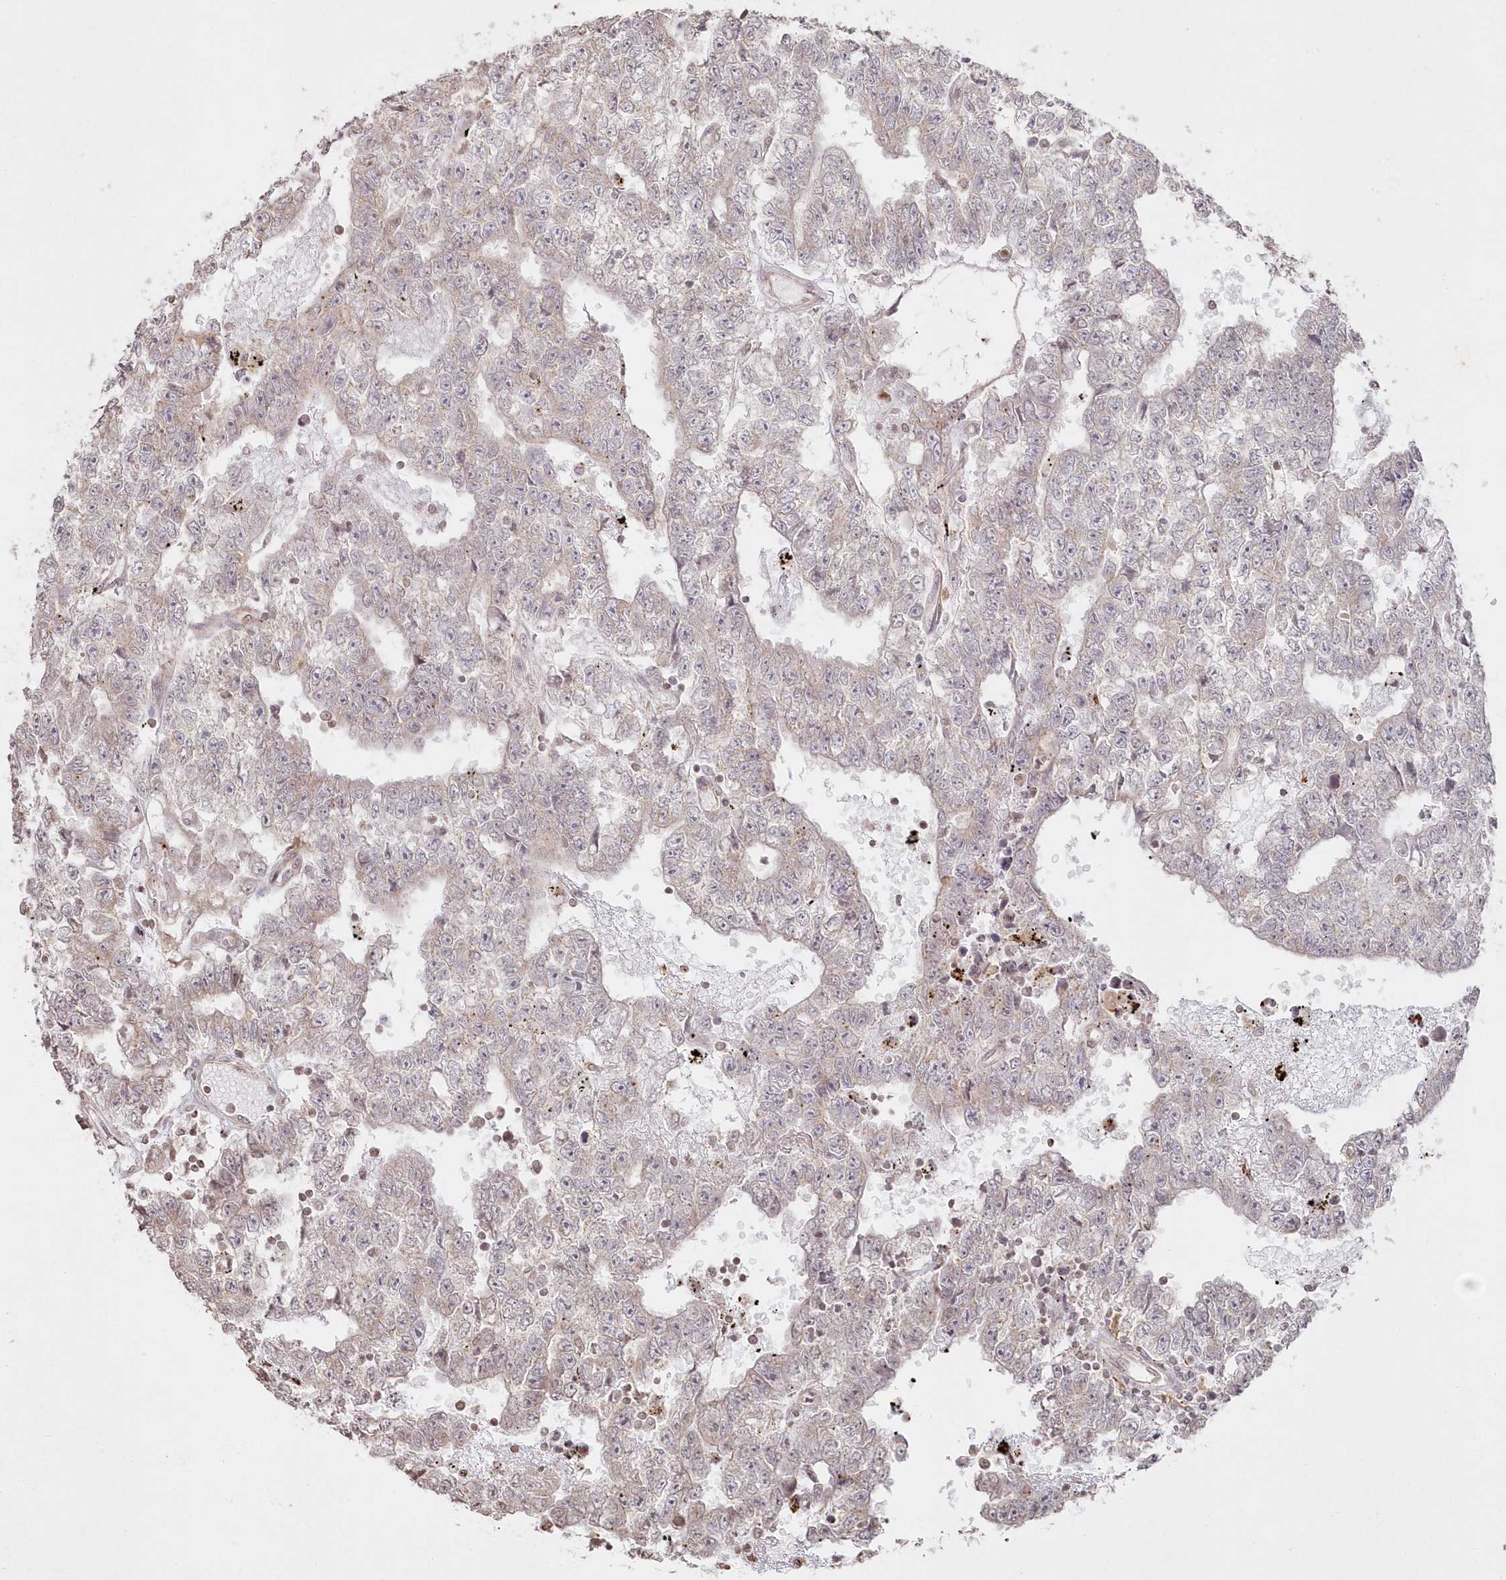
{"staining": {"intensity": "weak", "quantity": "25%-75%", "location": "cytoplasmic/membranous"}, "tissue": "testis cancer", "cell_type": "Tumor cells", "image_type": "cancer", "snomed": [{"axis": "morphology", "description": "Carcinoma, Embryonal, NOS"}, {"axis": "topography", "description": "Testis"}], "caption": "Weak cytoplasmic/membranous expression for a protein is seen in about 25%-75% of tumor cells of embryonal carcinoma (testis) using immunohistochemistry.", "gene": "ARSB", "patient": {"sex": "male", "age": 25}}